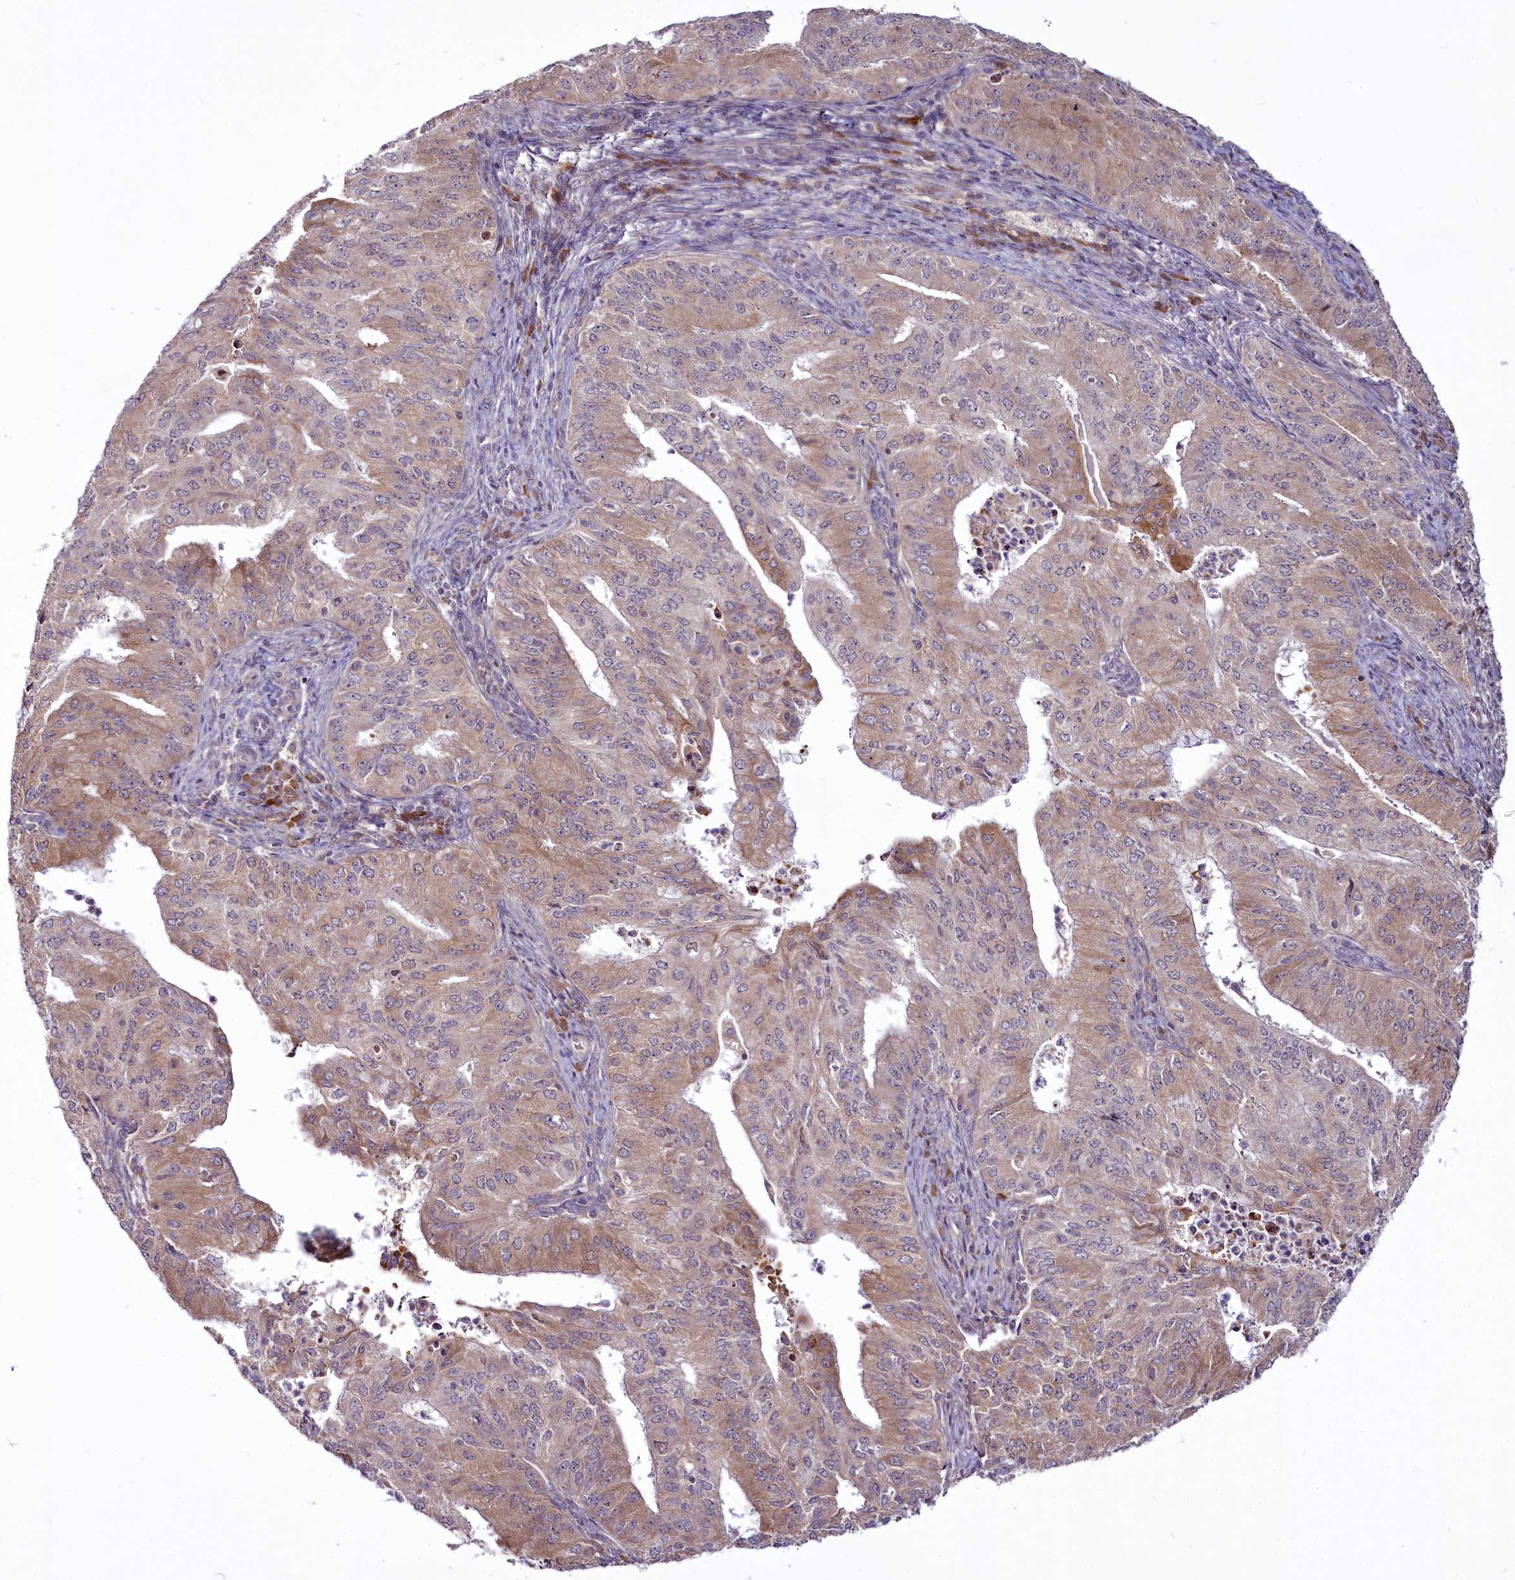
{"staining": {"intensity": "weak", "quantity": ">75%", "location": "cytoplasmic/membranous"}, "tissue": "endometrial cancer", "cell_type": "Tumor cells", "image_type": "cancer", "snomed": [{"axis": "morphology", "description": "Adenocarcinoma, NOS"}, {"axis": "topography", "description": "Endometrium"}], "caption": "An IHC photomicrograph of neoplastic tissue is shown. Protein staining in brown labels weak cytoplasmic/membranous positivity in adenocarcinoma (endometrial) within tumor cells.", "gene": "RSBN1", "patient": {"sex": "female", "age": 50}}